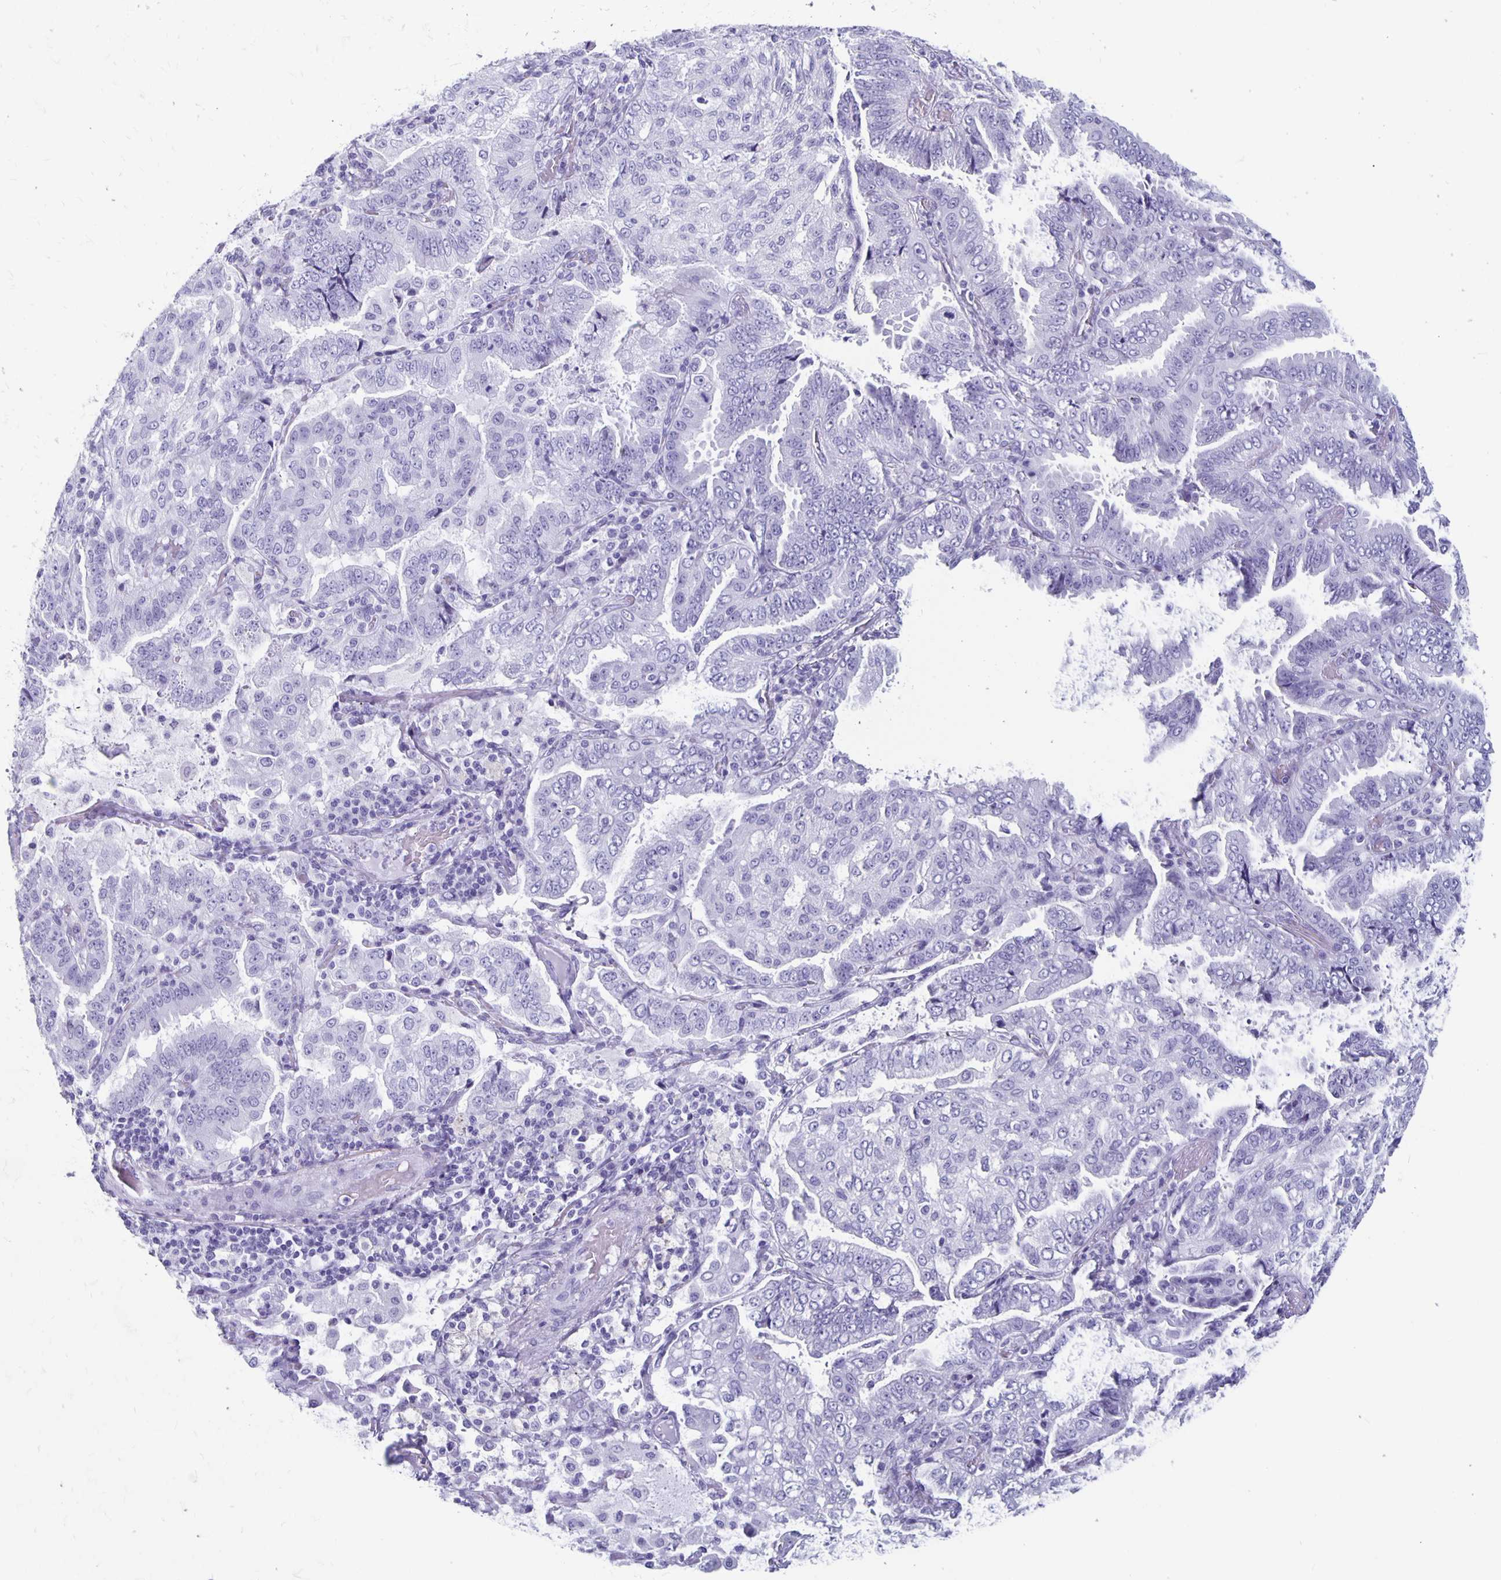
{"staining": {"intensity": "negative", "quantity": "none", "location": "none"}, "tissue": "lung cancer", "cell_type": "Tumor cells", "image_type": "cancer", "snomed": [{"axis": "morphology", "description": "Aneuploidy"}, {"axis": "morphology", "description": "Adenocarcinoma, NOS"}, {"axis": "morphology", "description": "Adenocarcinoma, metastatic, NOS"}, {"axis": "topography", "description": "Lymph node"}, {"axis": "topography", "description": "Lung"}], "caption": "Lung adenocarcinoma was stained to show a protein in brown. There is no significant expression in tumor cells.", "gene": "MAGEC2", "patient": {"sex": "female", "age": 48}}